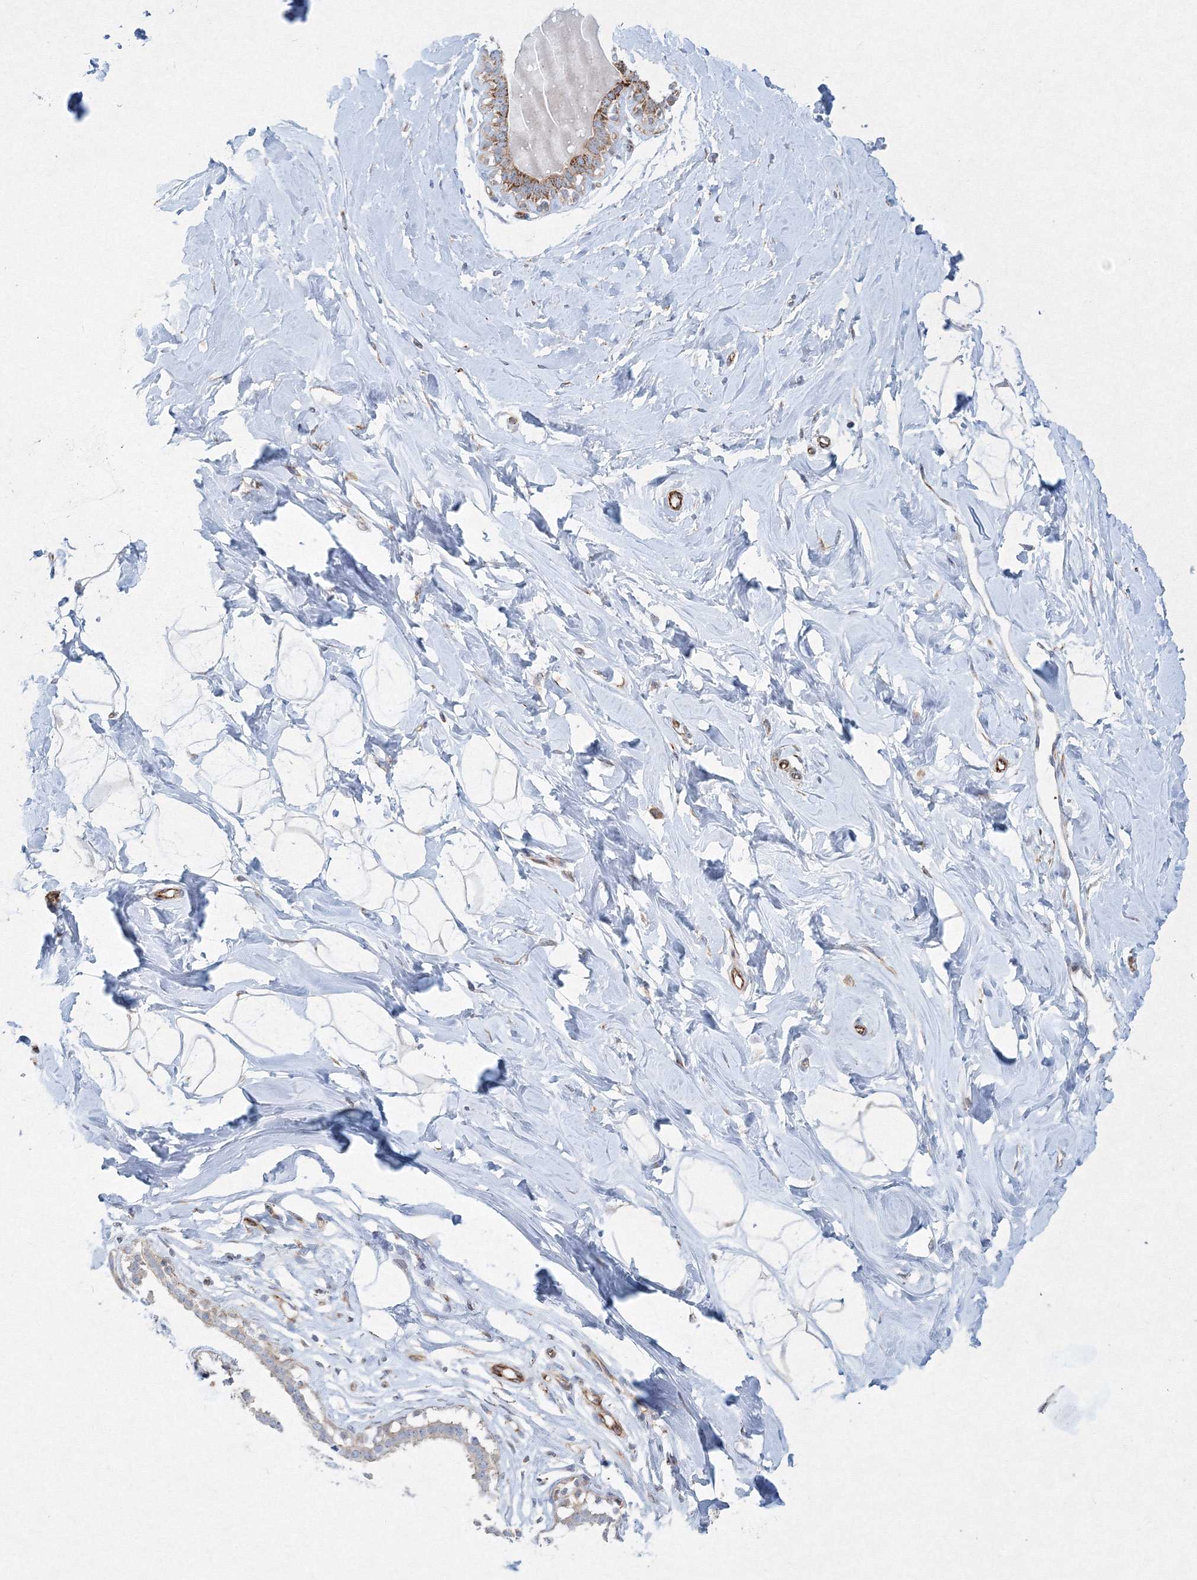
{"staining": {"intensity": "negative", "quantity": "none", "location": "none"}, "tissue": "breast", "cell_type": "Adipocytes", "image_type": "normal", "snomed": [{"axis": "morphology", "description": "Normal tissue, NOS"}, {"axis": "morphology", "description": "Adenoma, NOS"}, {"axis": "topography", "description": "Breast"}], "caption": "There is no significant staining in adipocytes of breast. Brightfield microscopy of immunohistochemistry stained with DAB (brown) and hematoxylin (blue), captured at high magnification.", "gene": "WDR49", "patient": {"sex": "female", "age": 23}}